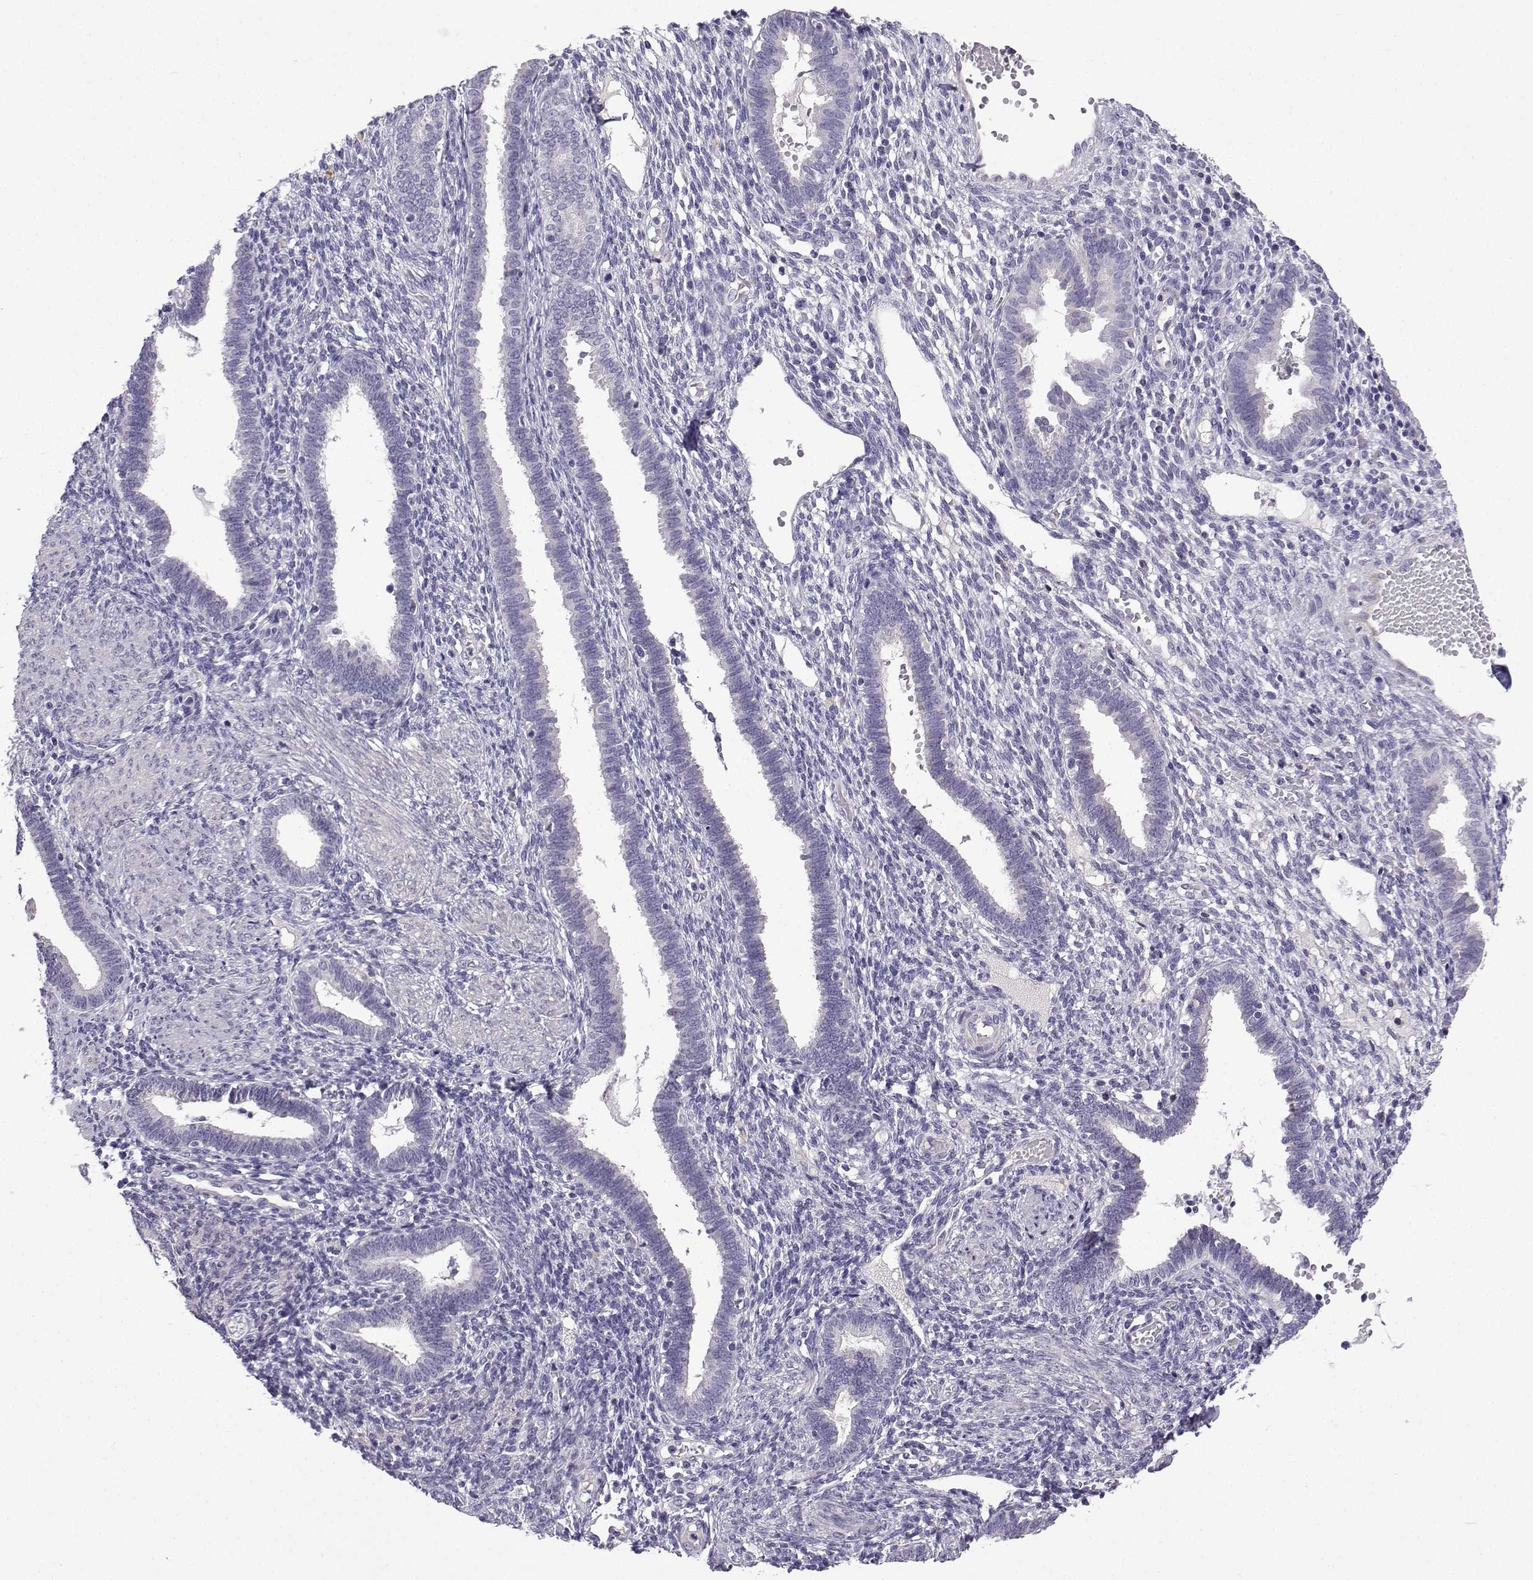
{"staining": {"intensity": "negative", "quantity": "none", "location": "none"}, "tissue": "endometrium", "cell_type": "Cells in endometrial stroma", "image_type": "normal", "snomed": [{"axis": "morphology", "description": "Normal tissue, NOS"}, {"axis": "topography", "description": "Endometrium"}], "caption": "Image shows no protein staining in cells in endometrial stroma of unremarkable endometrium. (Stains: DAB IHC with hematoxylin counter stain, Microscopy: brightfield microscopy at high magnification).", "gene": "SPACA7", "patient": {"sex": "female", "age": 42}}